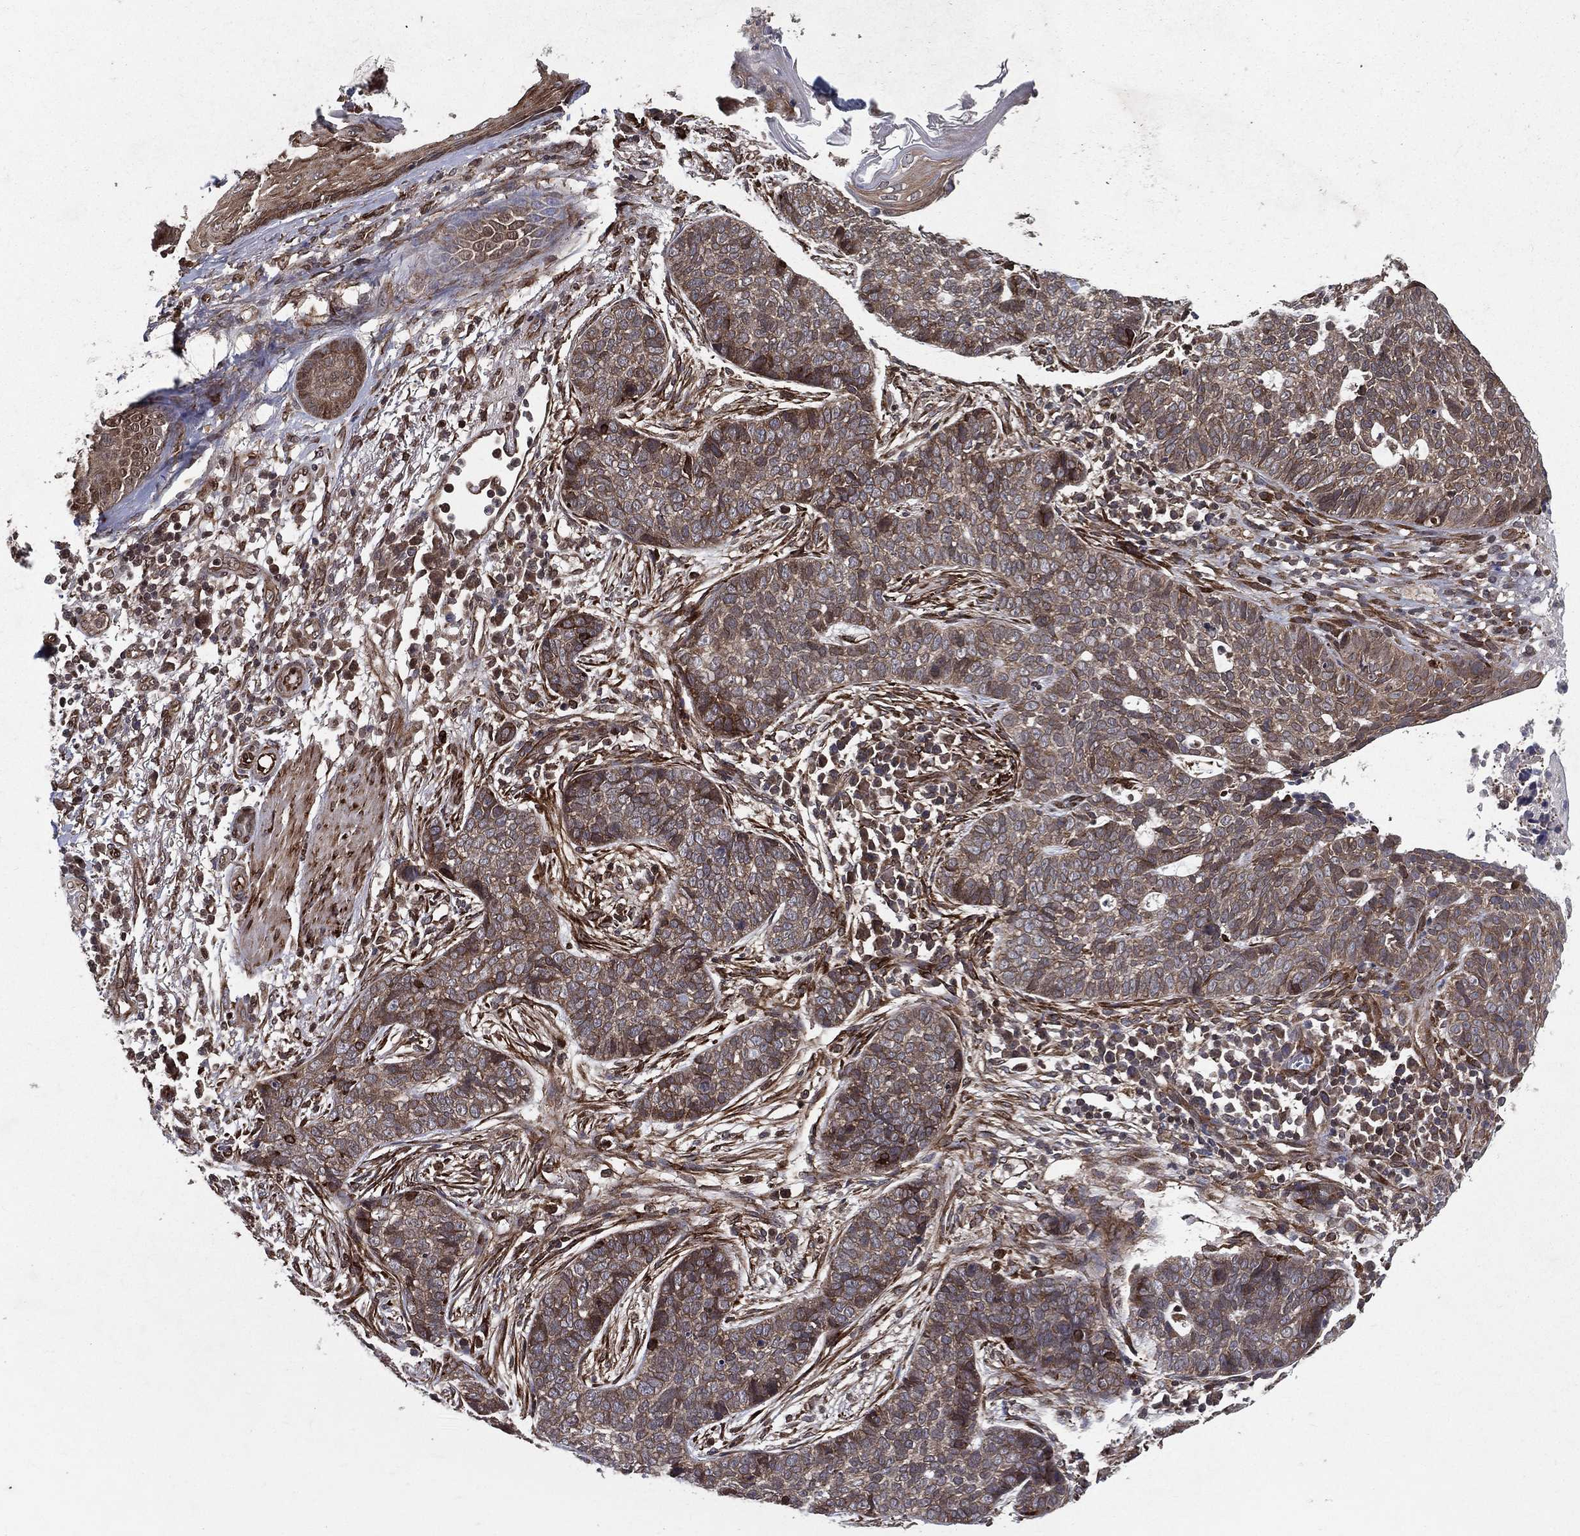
{"staining": {"intensity": "weak", "quantity": ">75%", "location": "cytoplasmic/membranous"}, "tissue": "skin cancer", "cell_type": "Tumor cells", "image_type": "cancer", "snomed": [{"axis": "morphology", "description": "Squamous cell carcinoma, NOS"}, {"axis": "topography", "description": "Skin"}], "caption": "Immunohistochemistry of skin cancer exhibits low levels of weak cytoplasmic/membranous staining in approximately >75% of tumor cells. The staining was performed using DAB (3,3'-diaminobenzidine) to visualize the protein expression in brown, while the nuclei were stained in blue with hematoxylin (Magnification: 20x).", "gene": "CERS2", "patient": {"sex": "male", "age": 88}}